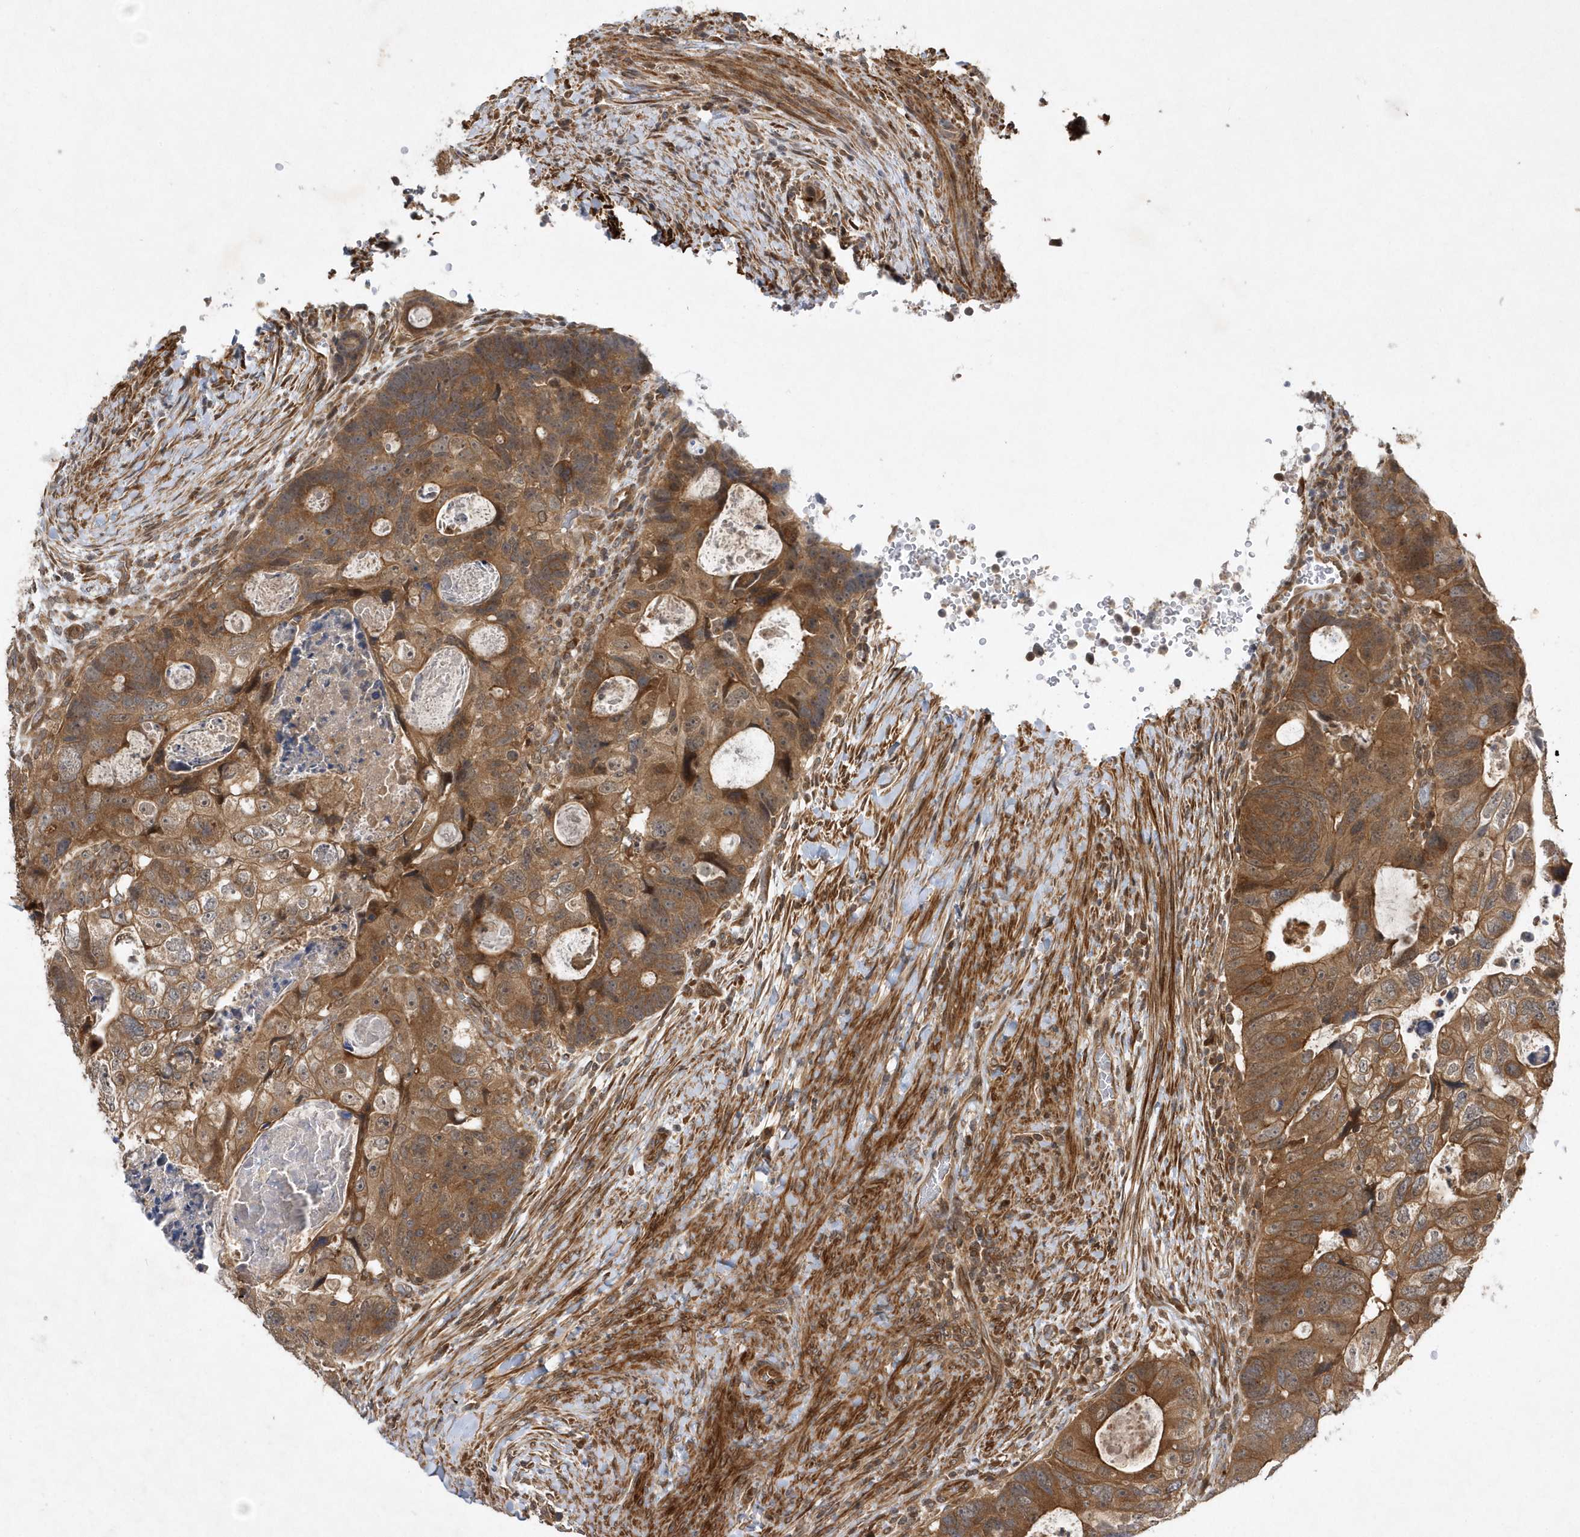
{"staining": {"intensity": "moderate", "quantity": ">75%", "location": "cytoplasmic/membranous"}, "tissue": "colorectal cancer", "cell_type": "Tumor cells", "image_type": "cancer", "snomed": [{"axis": "morphology", "description": "Adenocarcinoma, NOS"}, {"axis": "topography", "description": "Rectum"}], "caption": "Human adenocarcinoma (colorectal) stained with a brown dye exhibits moderate cytoplasmic/membranous positive expression in approximately >75% of tumor cells.", "gene": "GFM2", "patient": {"sex": "male", "age": 59}}